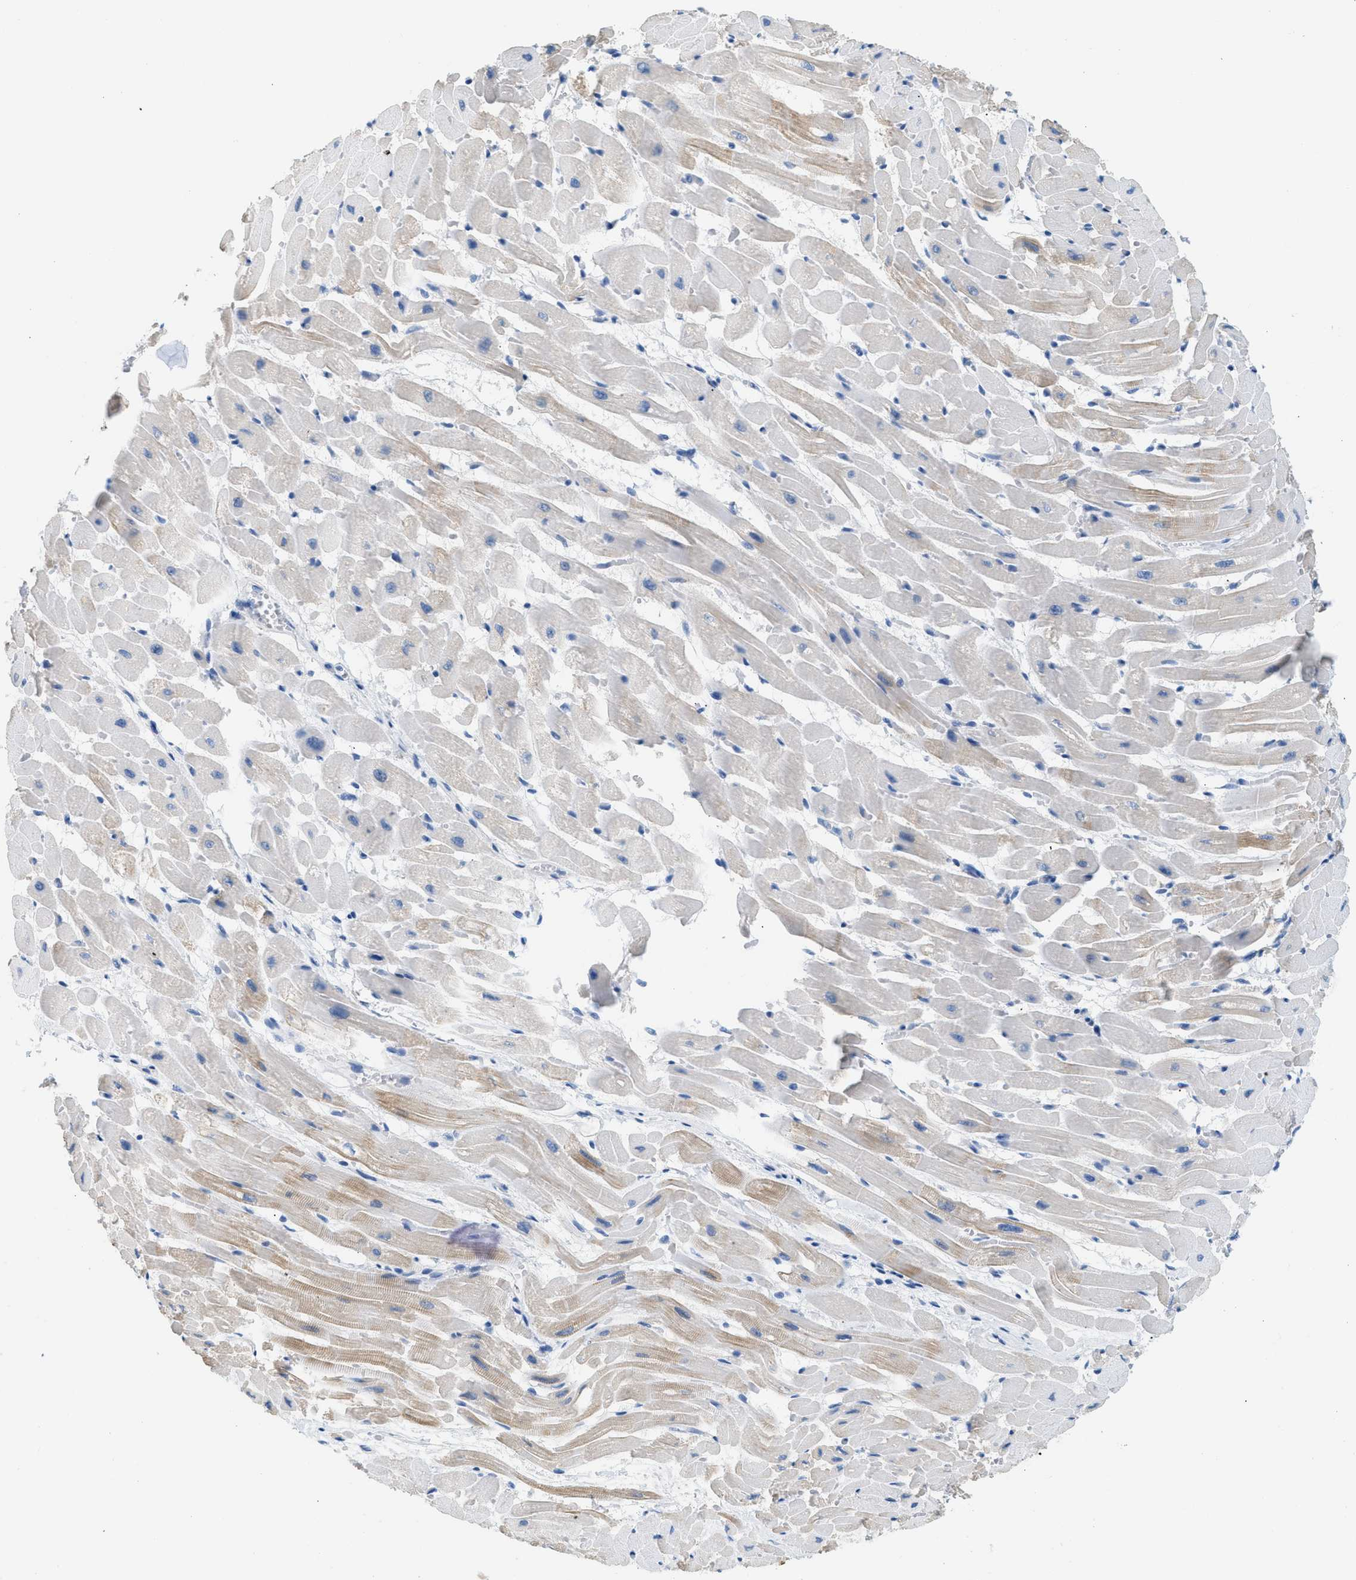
{"staining": {"intensity": "weak", "quantity": "<25%", "location": "cytoplasmic/membranous"}, "tissue": "heart muscle", "cell_type": "Cardiomyocytes", "image_type": "normal", "snomed": [{"axis": "morphology", "description": "Normal tissue, NOS"}, {"axis": "topography", "description": "Heart"}], "caption": "This photomicrograph is of normal heart muscle stained with IHC to label a protein in brown with the nuclei are counter-stained blue. There is no staining in cardiomyocytes. (Stains: DAB IHC with hematoxylin counter stain, Microscopy: brightfield microscopy at high magnification).", "gene": "SPAM1", "patient": {"sex": "male", "age": 45}}